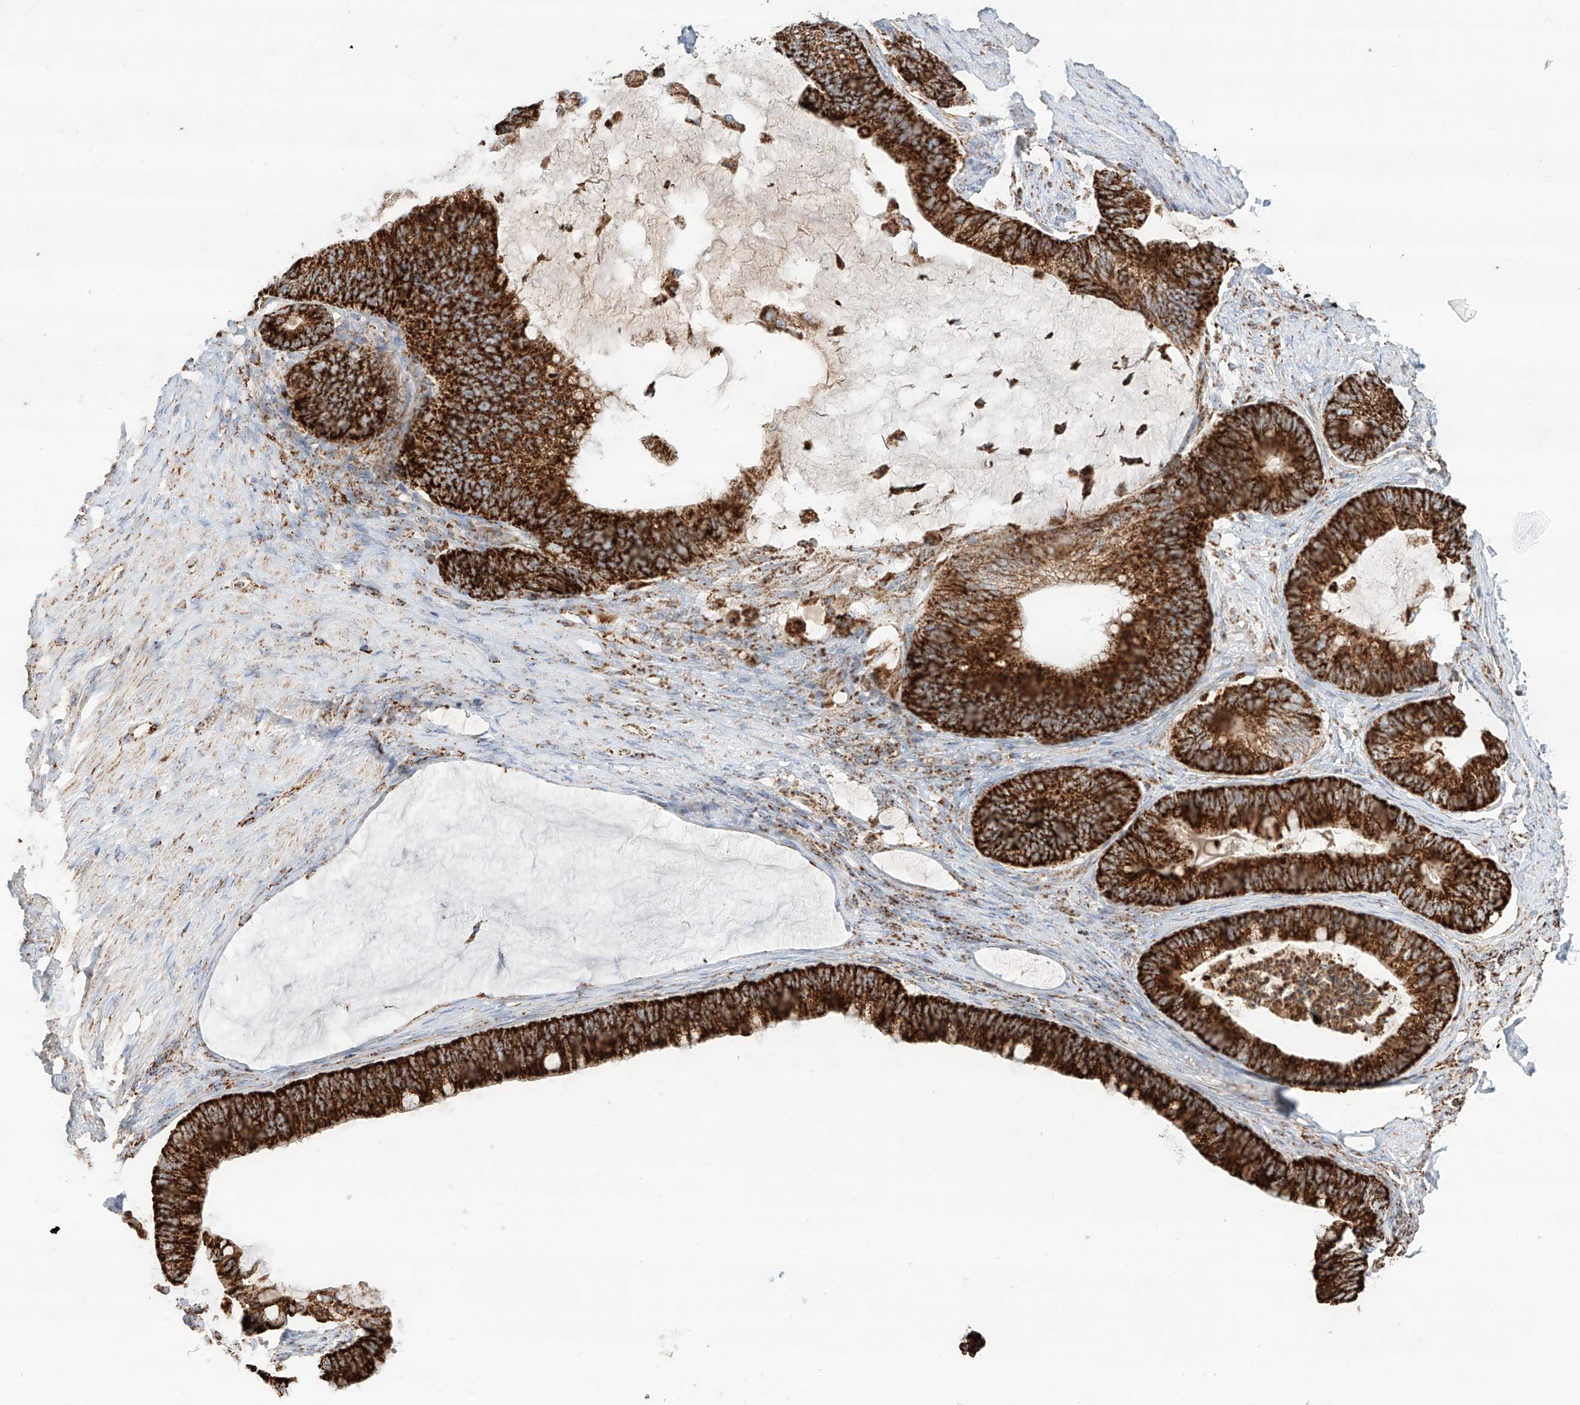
{"staining": {"intensity": "strong", "quantity": ">75%", "location": "cytoplasmic/membranous"}, "tissue": "ovarian cancer", "cell_type": "Tumor cells", "image_type": "cancer", "snomed": [{"axis": "morphology", "description": "Cystadenocarcinoma, mucinous, NOS"}, {"axis": "topography", "description": "Ovary"}], "caption": "Strong cytoplasmic/membranous protein expression is appreciated in about >75% of tumor cells in ovarian cancer.", "gene": "TTC27", "patient": {"sex": "female", "age": 61}}